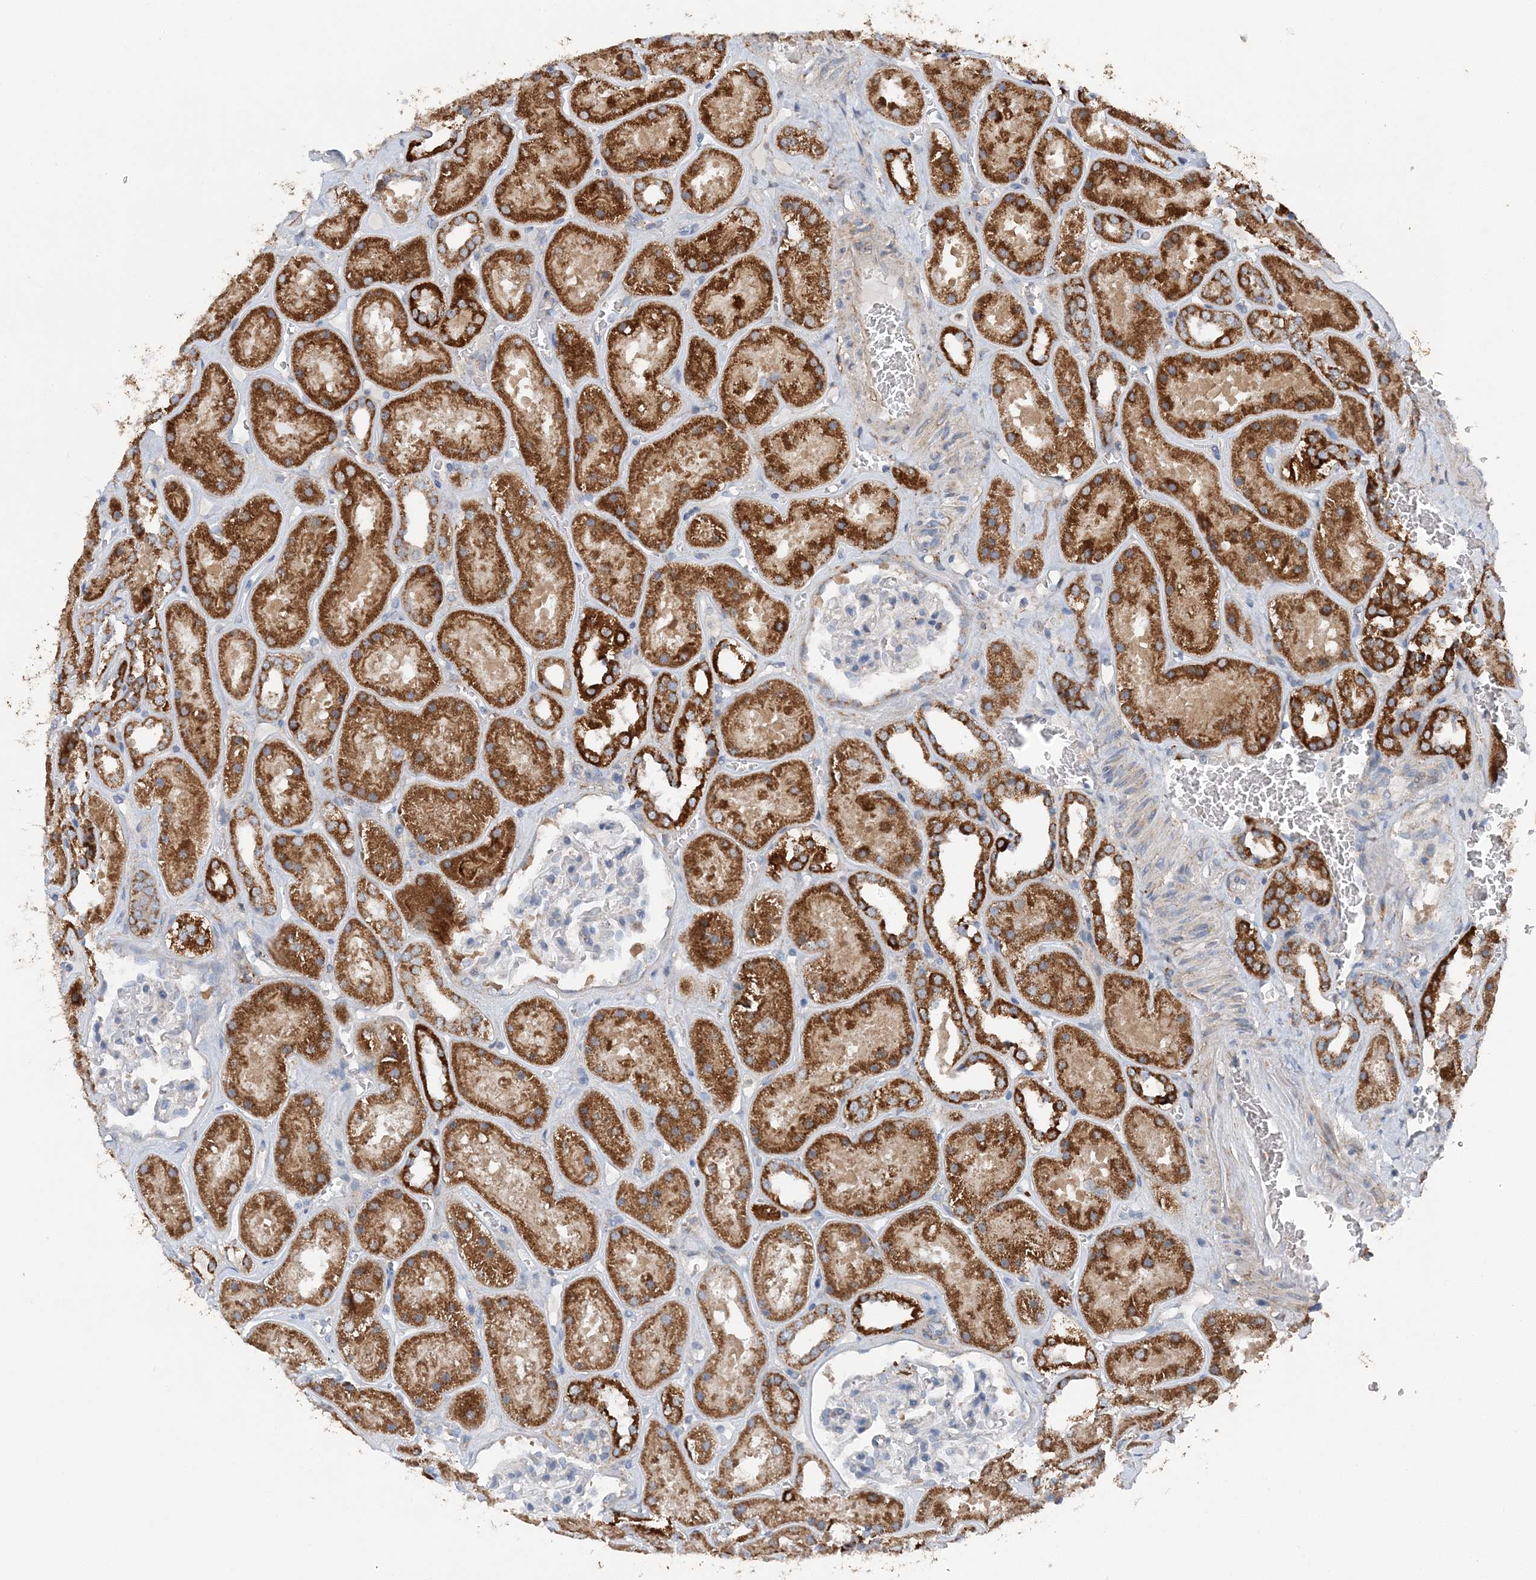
{"staining": {"intensity": "negative", "quantity": "none", "location": "none"}, "tissue": "kidney", "cell_type": "Cells in glomeruli", "image_type": "normal", "snomed": [{"axis": "morphology", "description": "Normal tissue, NOS"}, {"axis": "topography", "description": "Kidney"}], "caption": "IHC photomicrograph of normal kidney: human kidney stained with DAB (3,3'-diaminobenzidine) exhibits no significant protein staining in cells in glomeruli. (DAB immunohistochemistry visualized using brightfield microscopy, high magnification).", "gene": "SPRY2", "patient": {"sex": "female", "age": 41}}